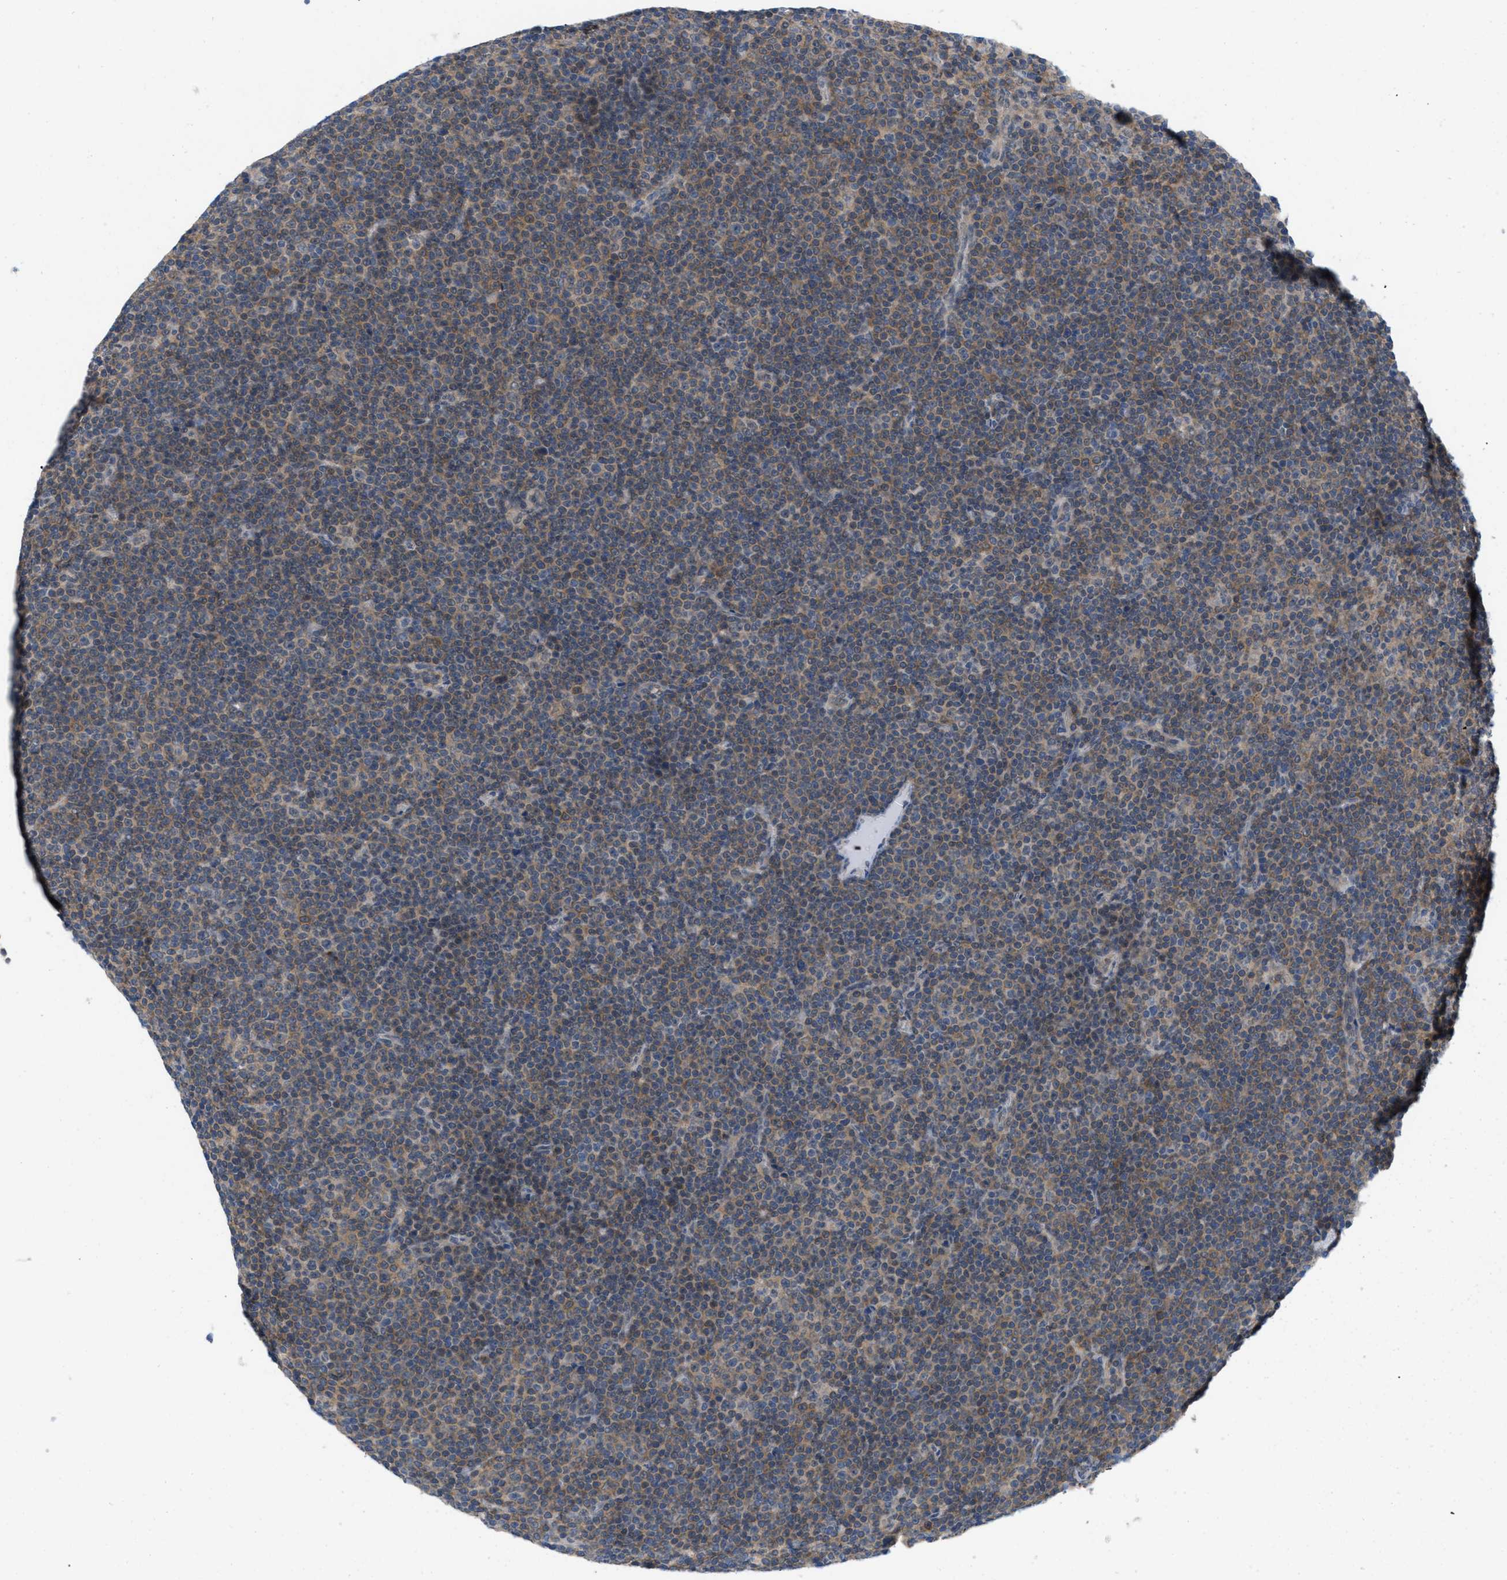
{"staining": {"intensity": "moderate", "quantity": ">75%", "location": "cytoplasmic/membranous"}, "tissue": "lymphoma", "cell_type": "Tumor cells", "image_type": "cancer", "snomed": [{"axis": "morphology", "description": "Malignant lymphoma, non-Hodgkin's type, Low grade"}, {"axis": "topography", "description": "Lymph node"}], "caption": "There is medium levels of moderate cytoplasmic/membranous positivity in tumor cells of lymphoma, as demonstrated by immunohistochemical staining (brown color).", "gene": "WIPI2", "patient": {"sex": "female", "age": 67}}